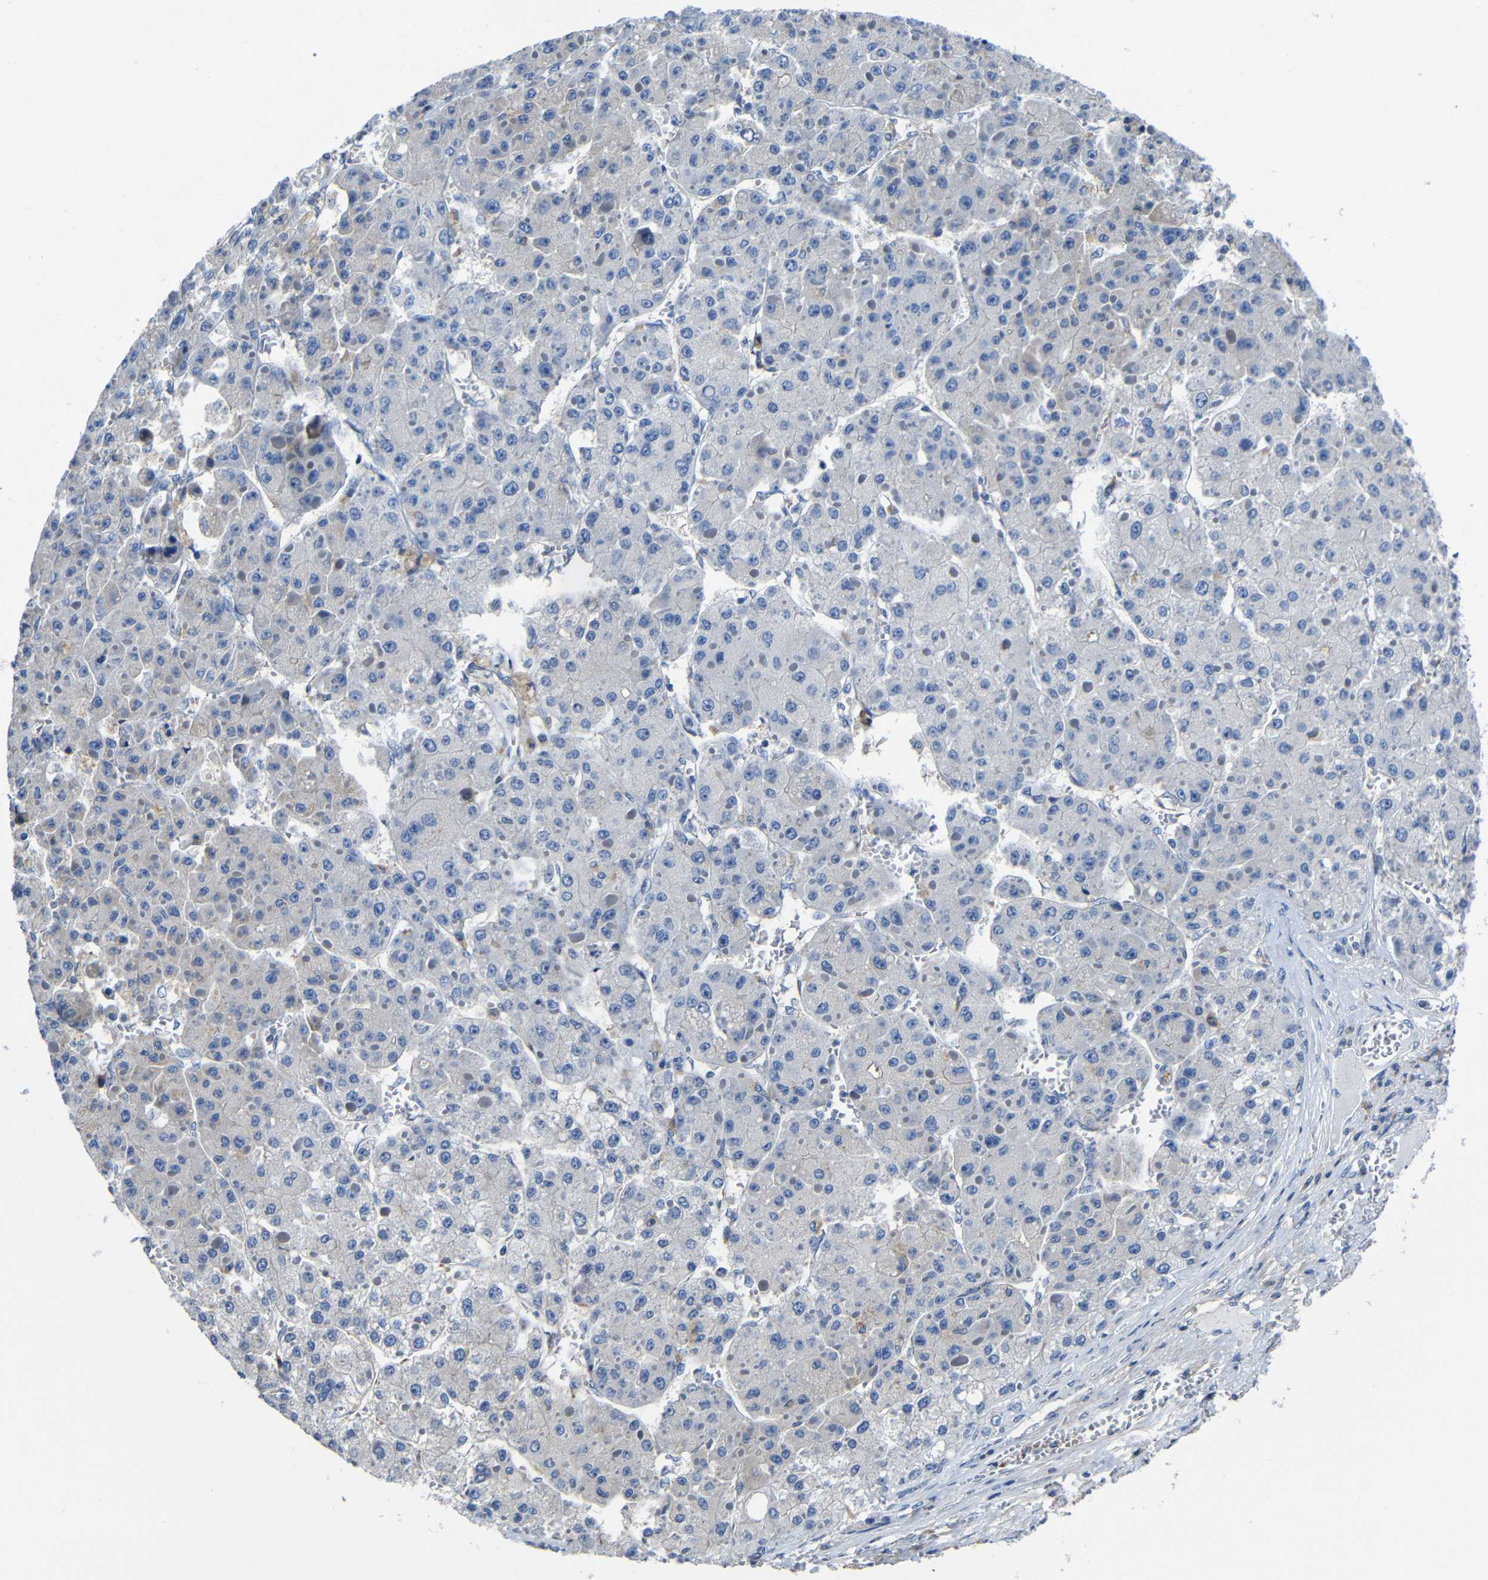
{"staining": {"intensity": "negative", "quantity": "none", "location": "none"}, "tissue": "liver cancer", "cell_type": "Tumor cells", "image_type": "cancer", "snomed": [{"axis": "morphology", "description": "Carcinoma, Hepatocellular, NOS"}, {"axis": "topography", "description": "Liver"}], "caption": "The IHC photomicrograph has no significant expression in tumor cells of liver cancer (hepatocellular carcinoma) tissue. The staining was performed using DAB (3,3'-diaminobenzidine) to visualize the protein expression in brown, while the nuclei were stained in blue with hematoxylin (Magnification: 20x).", "gene": "GDI1", "patient": {"sex": "female", "age": 73}}